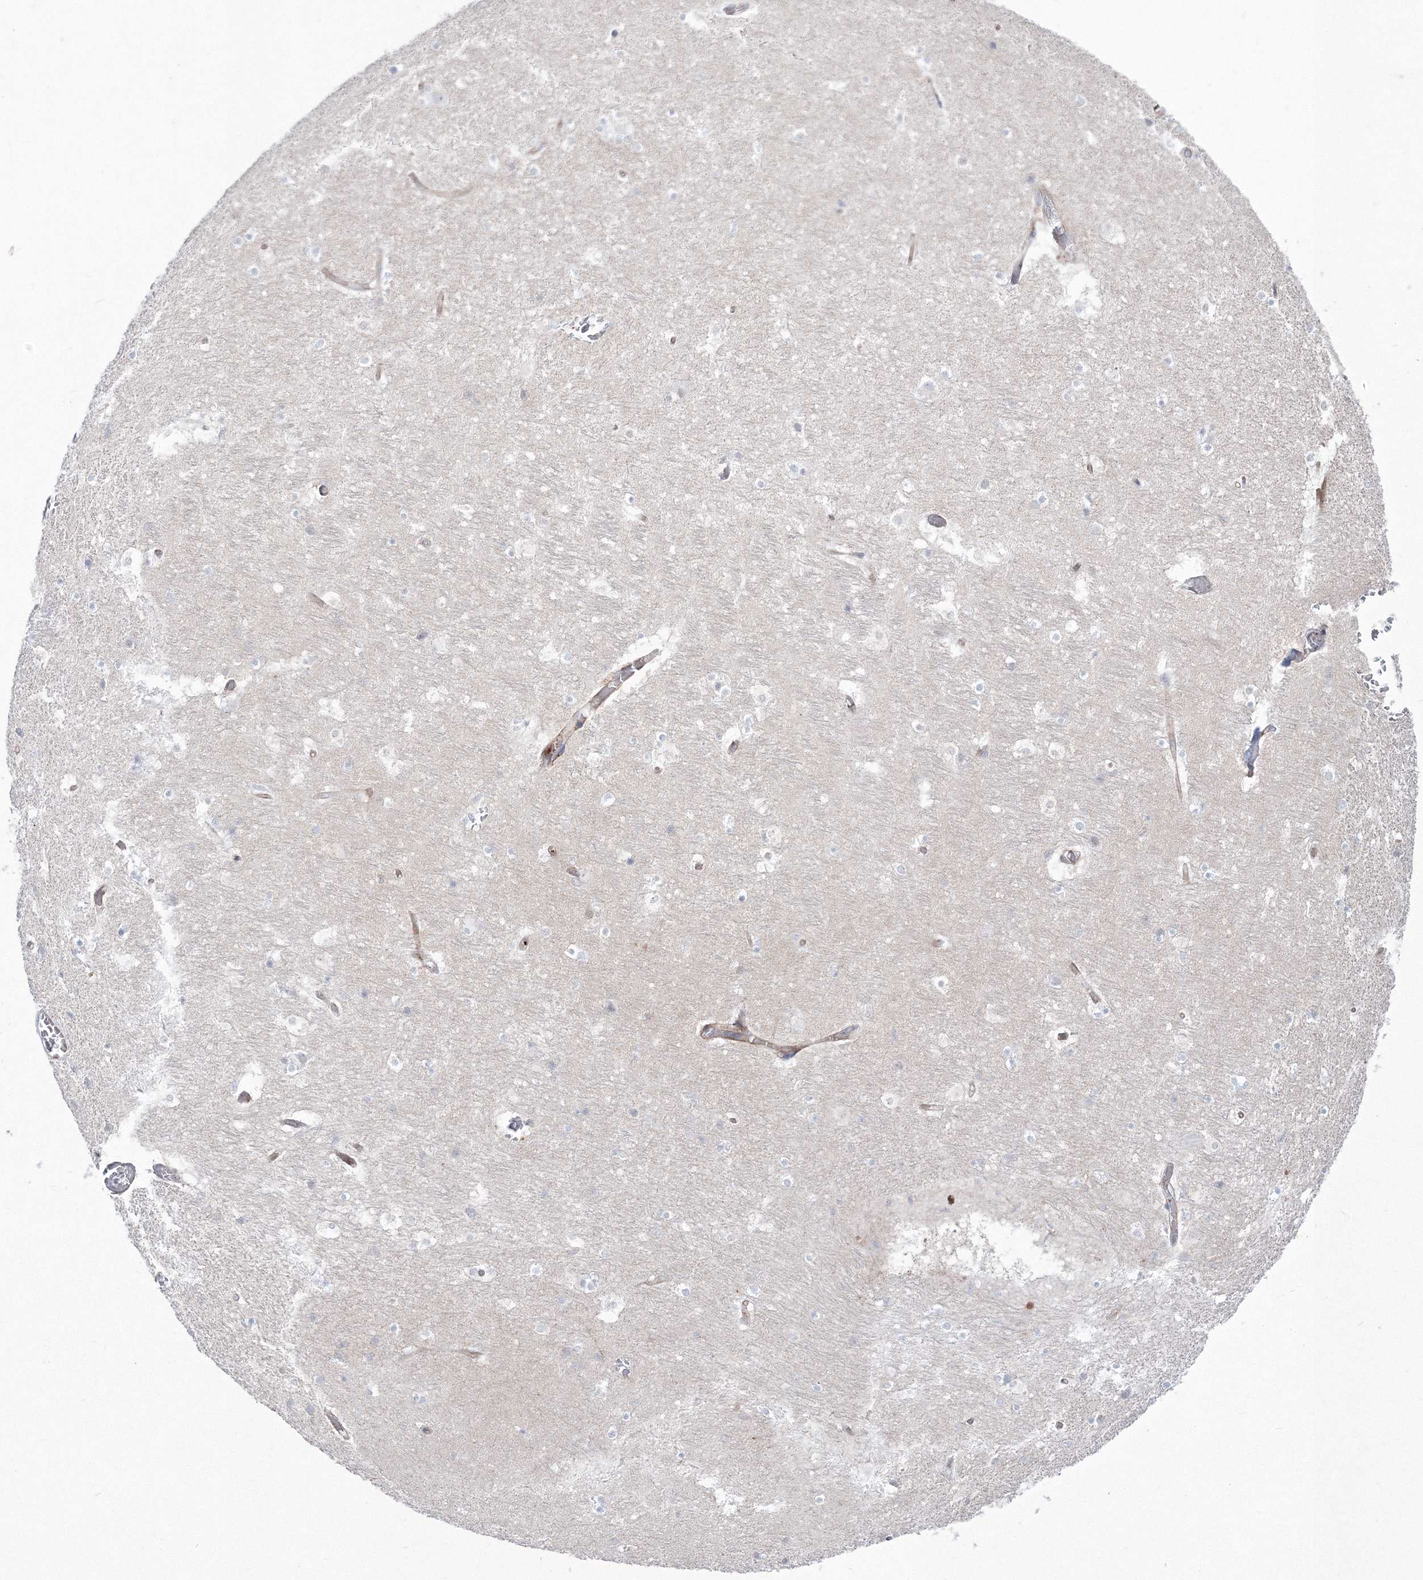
{"staining": {"intensity": "negative", "quantity": "none", "location": "none"}, "tissue": "hippocampus", "cell_type": "Glial cells", "image_type": "normal", "snomed": [{"axis": "morphology", "description": "Normal tissue, NOS"}, {"axis": "topography", "description": "Hippocampus"}], "caption": "This is an immunohistochemistry photomicrograph of unremarkable hippocampus. There is no expression in glial cells.", "gene": "HYAL2", "patient": {"sex": "female", "age": 52}}